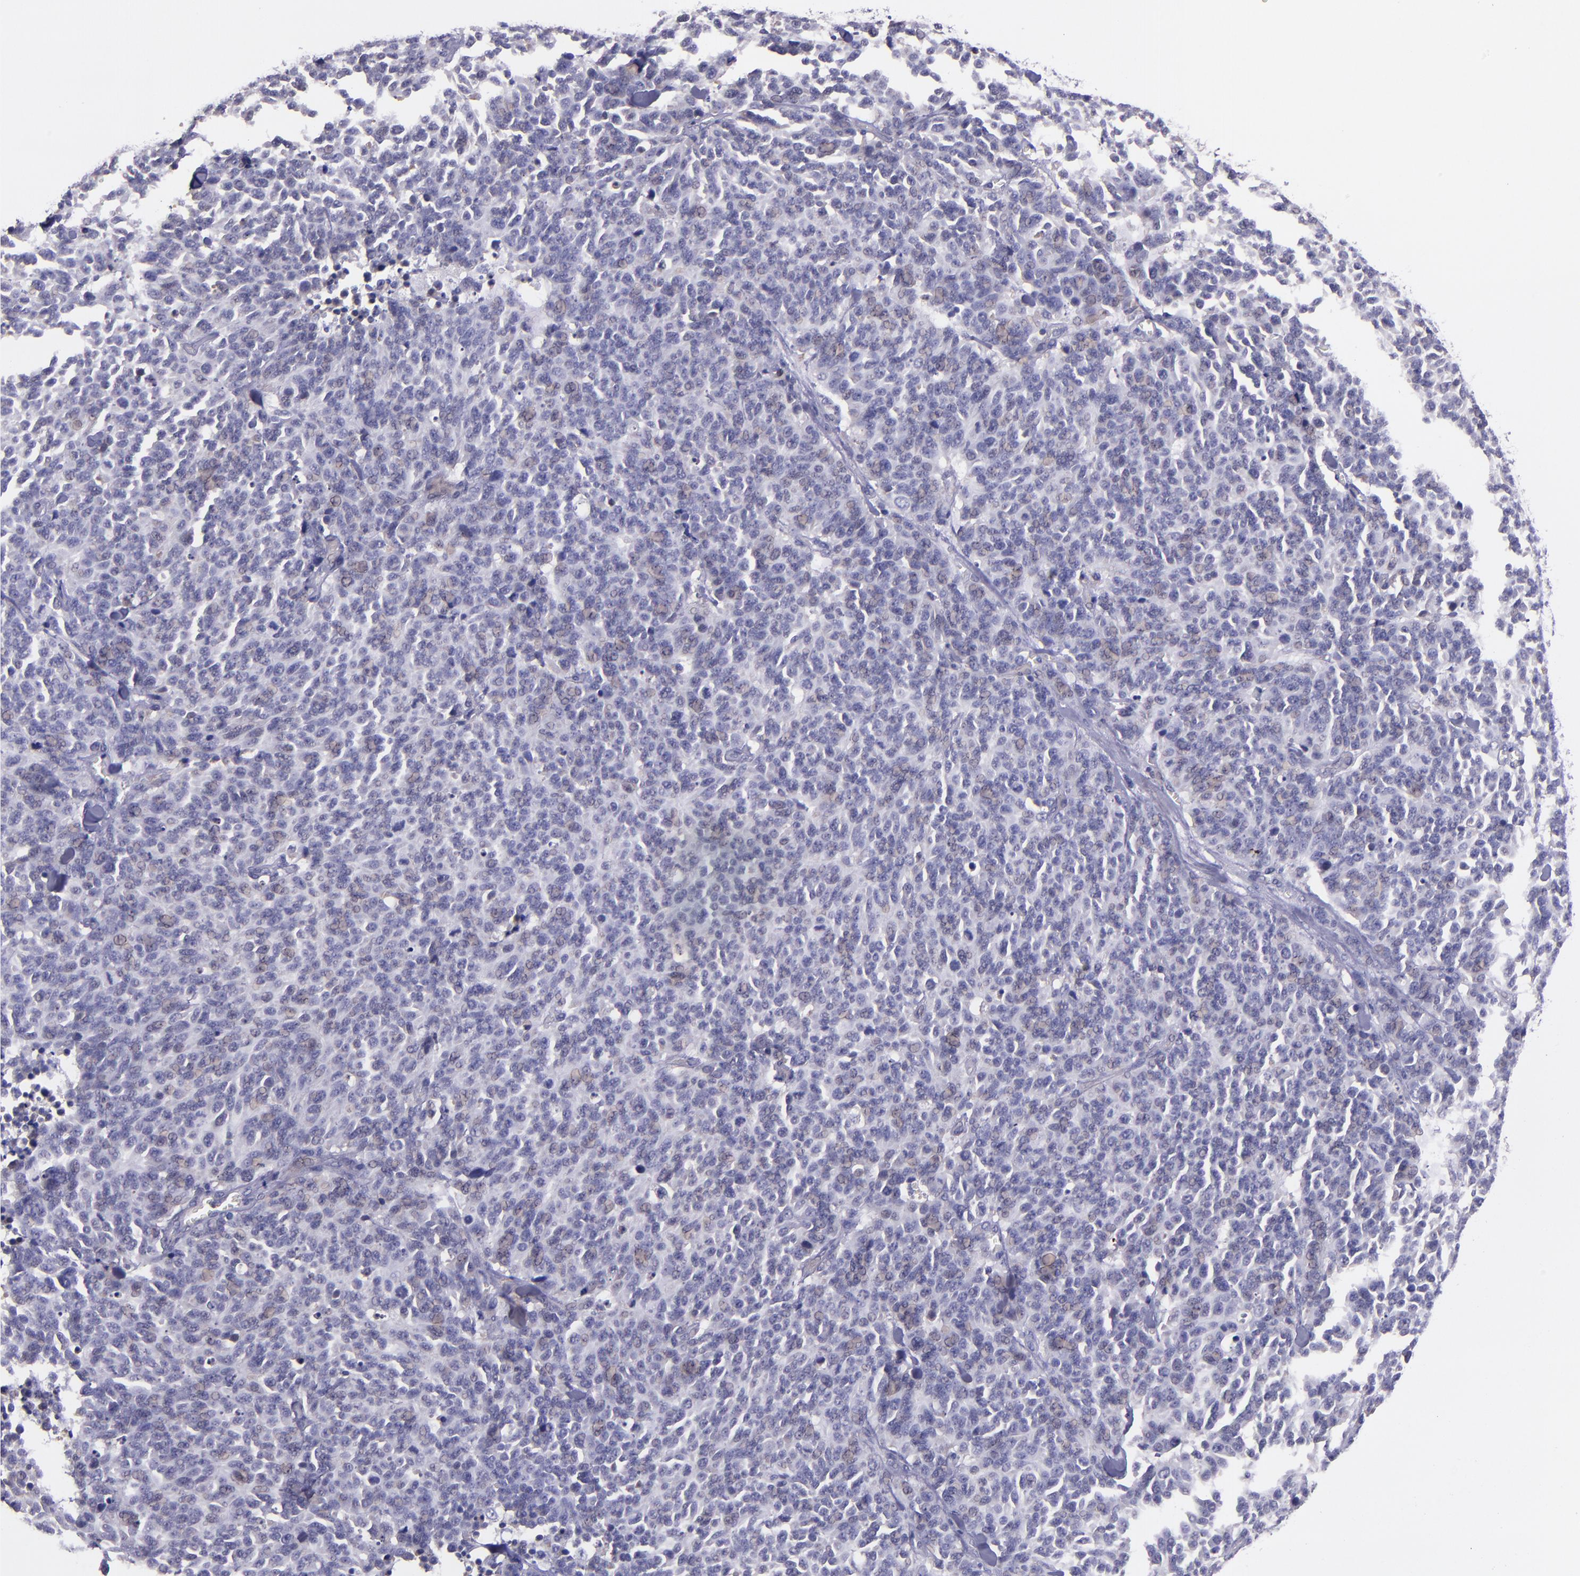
{"staining": {"intensity": "negative", "quantity": "none", "location": "none"}, "tissue": "lung cancer", "cell_type": "Tumor cells", "image_type": "cancer", "snomed": [{"axis": "morphology", "description": "Neoplasm, malignant, NOS"}, {"axis": "topography", "description": "Lung"}], "caption": "A histopathology image of human lung cancer is negative for staining in tumor cells.", "gene": "PAPPA", "patient": {"sex": "female", "age": 58}}